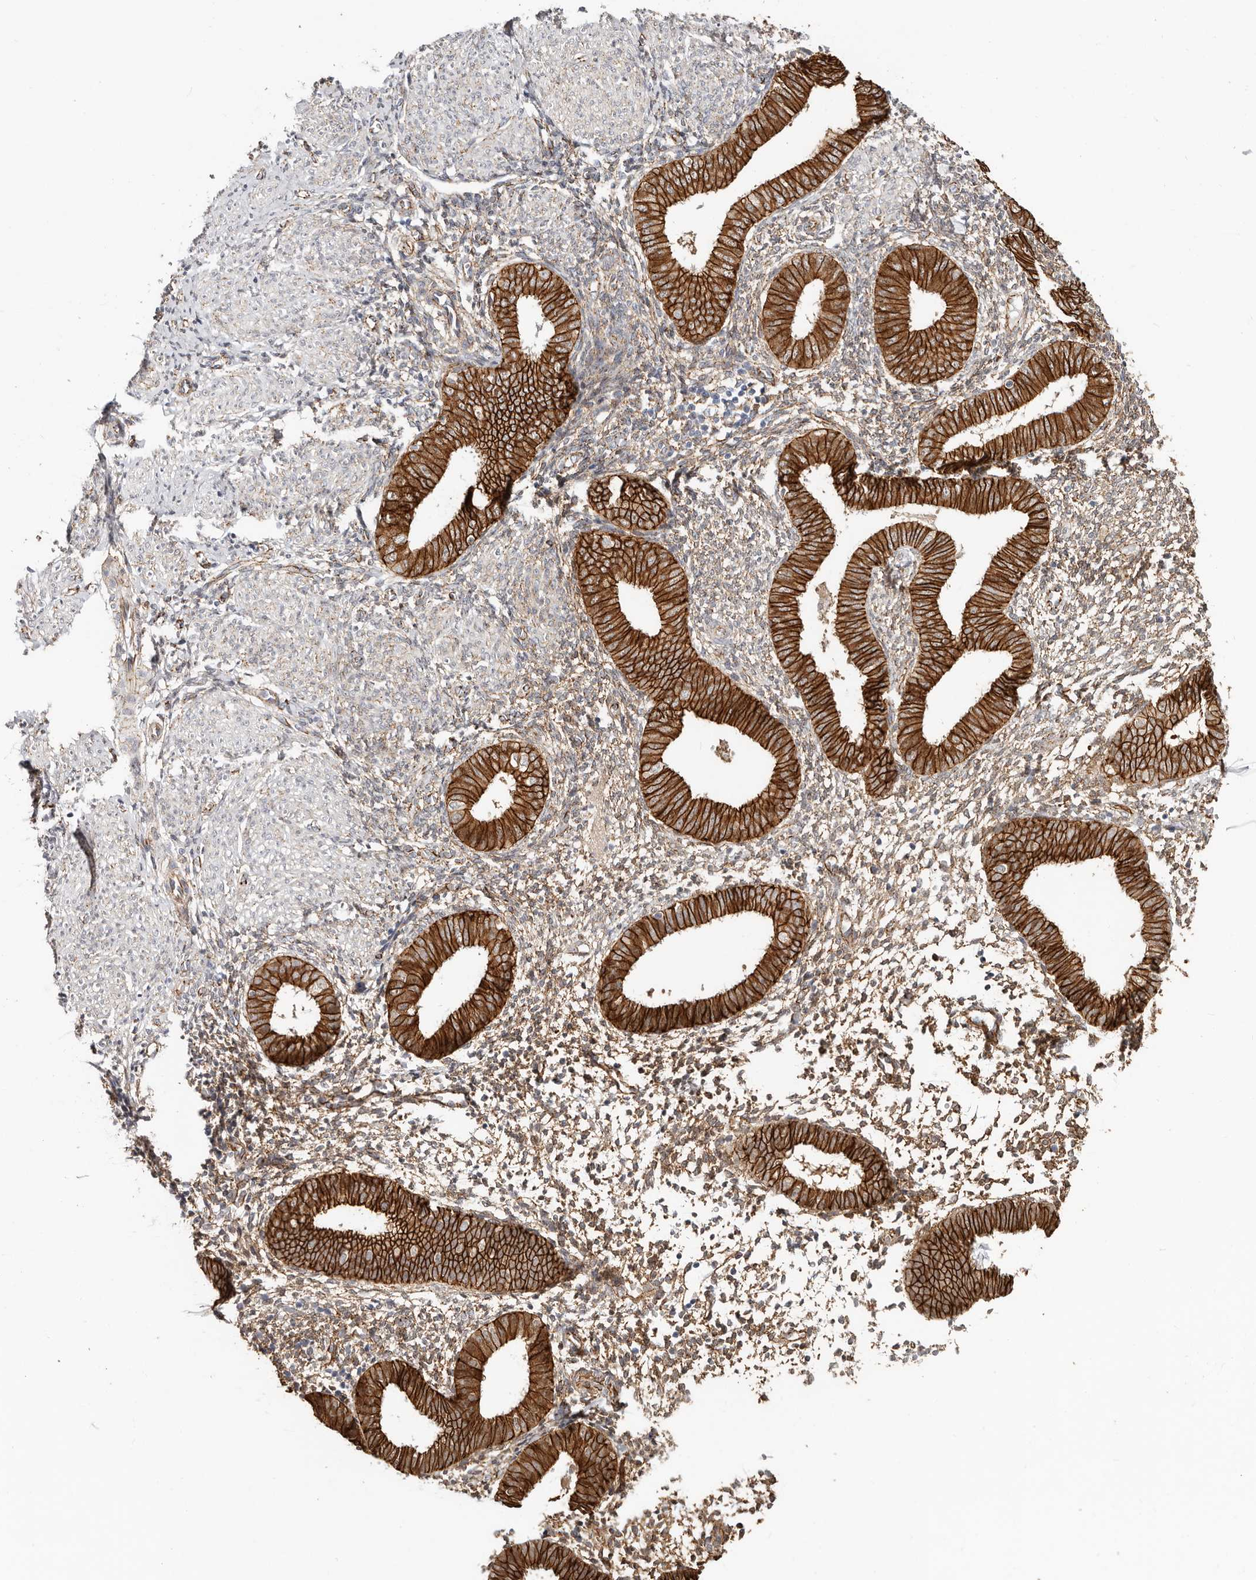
{"staining": {"intensity": "weak", "quantity": "25%-75%", "location": "cytoplasmic/membranous"}, "tissue": "endometrium", "cell_type": "Cells in endometrial stroma", "image_type": "normal", "snomed": [{"axis": "morphology", "description": "Normal tissue, NOS"}, {"axis": "topography", "description": "Uterus"}, {"axis": "topography", "description": "Endometrium"}], "caption": "Protein positivity by immunohistochemistry (IHC) displays weak cytoplasmic/membranous staining in approximately 25%-75% of cells in endometrial stroma in benign endometrium. (DAB (3,3'-diaminobenzidine) IHC with brightfield microscopy, high magnification).", "gene": "CTNNB1", "patient": {"sex": "female", "age": 48}}